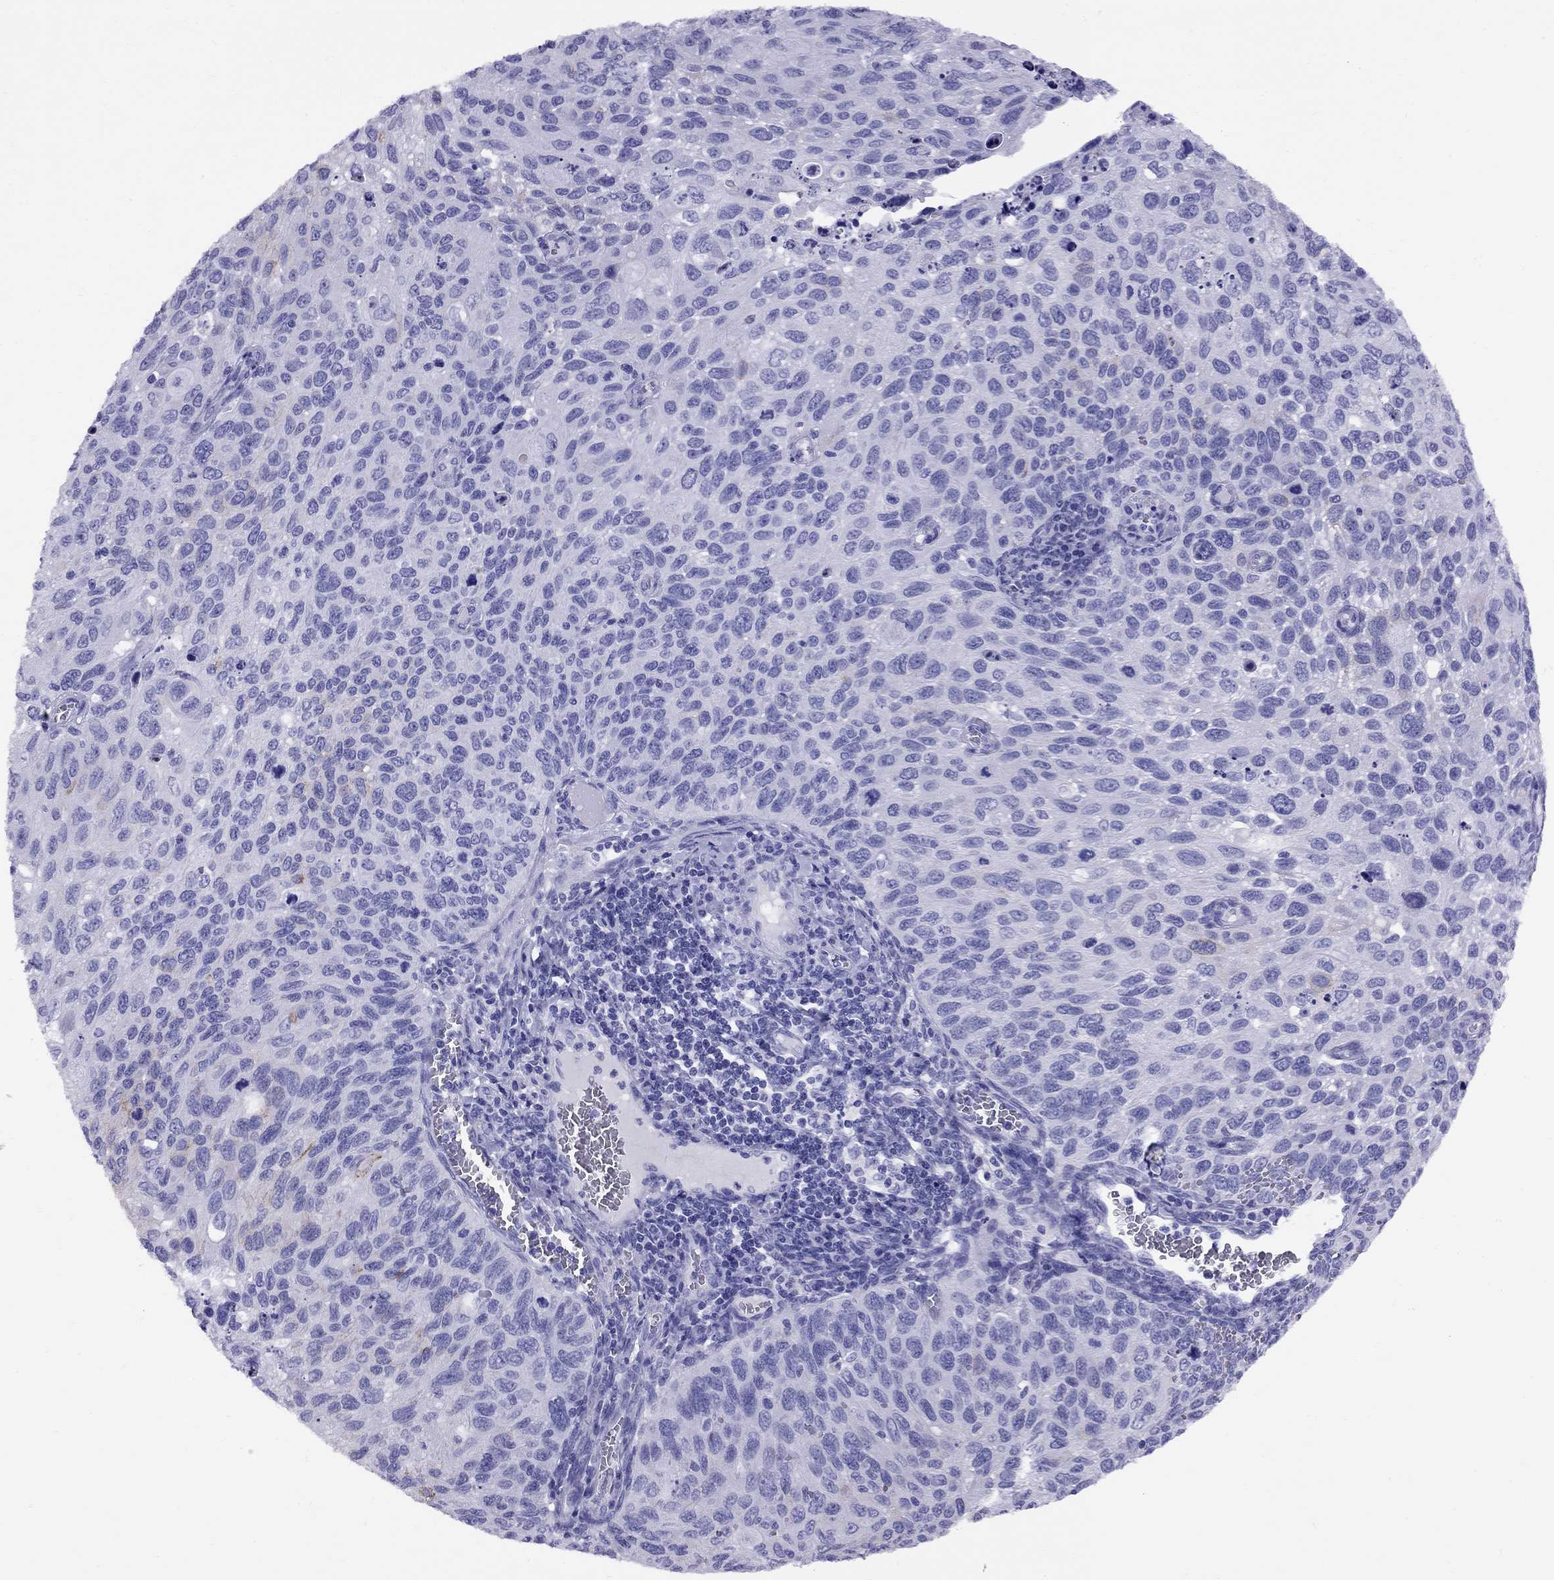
{"staining": {"intensity": "negative", "quantity": "none", "location": "none"}, "tissue": "cervical cancer", "cell_type": "Tumor cells", "image_type": "cancer", "snomed": [{"axis": "morphology", "description": "Squamous cell carcinoma, NOS"}, {"axis": "topography", "description": "Cervix"}], "caption": "Cervical cancer (squamous cell carcinoma) stained for a protein using IHC displays no staining tumor cells.", "gene": "AVPR1B", "patient": {"sex": "female", "age": 70}}